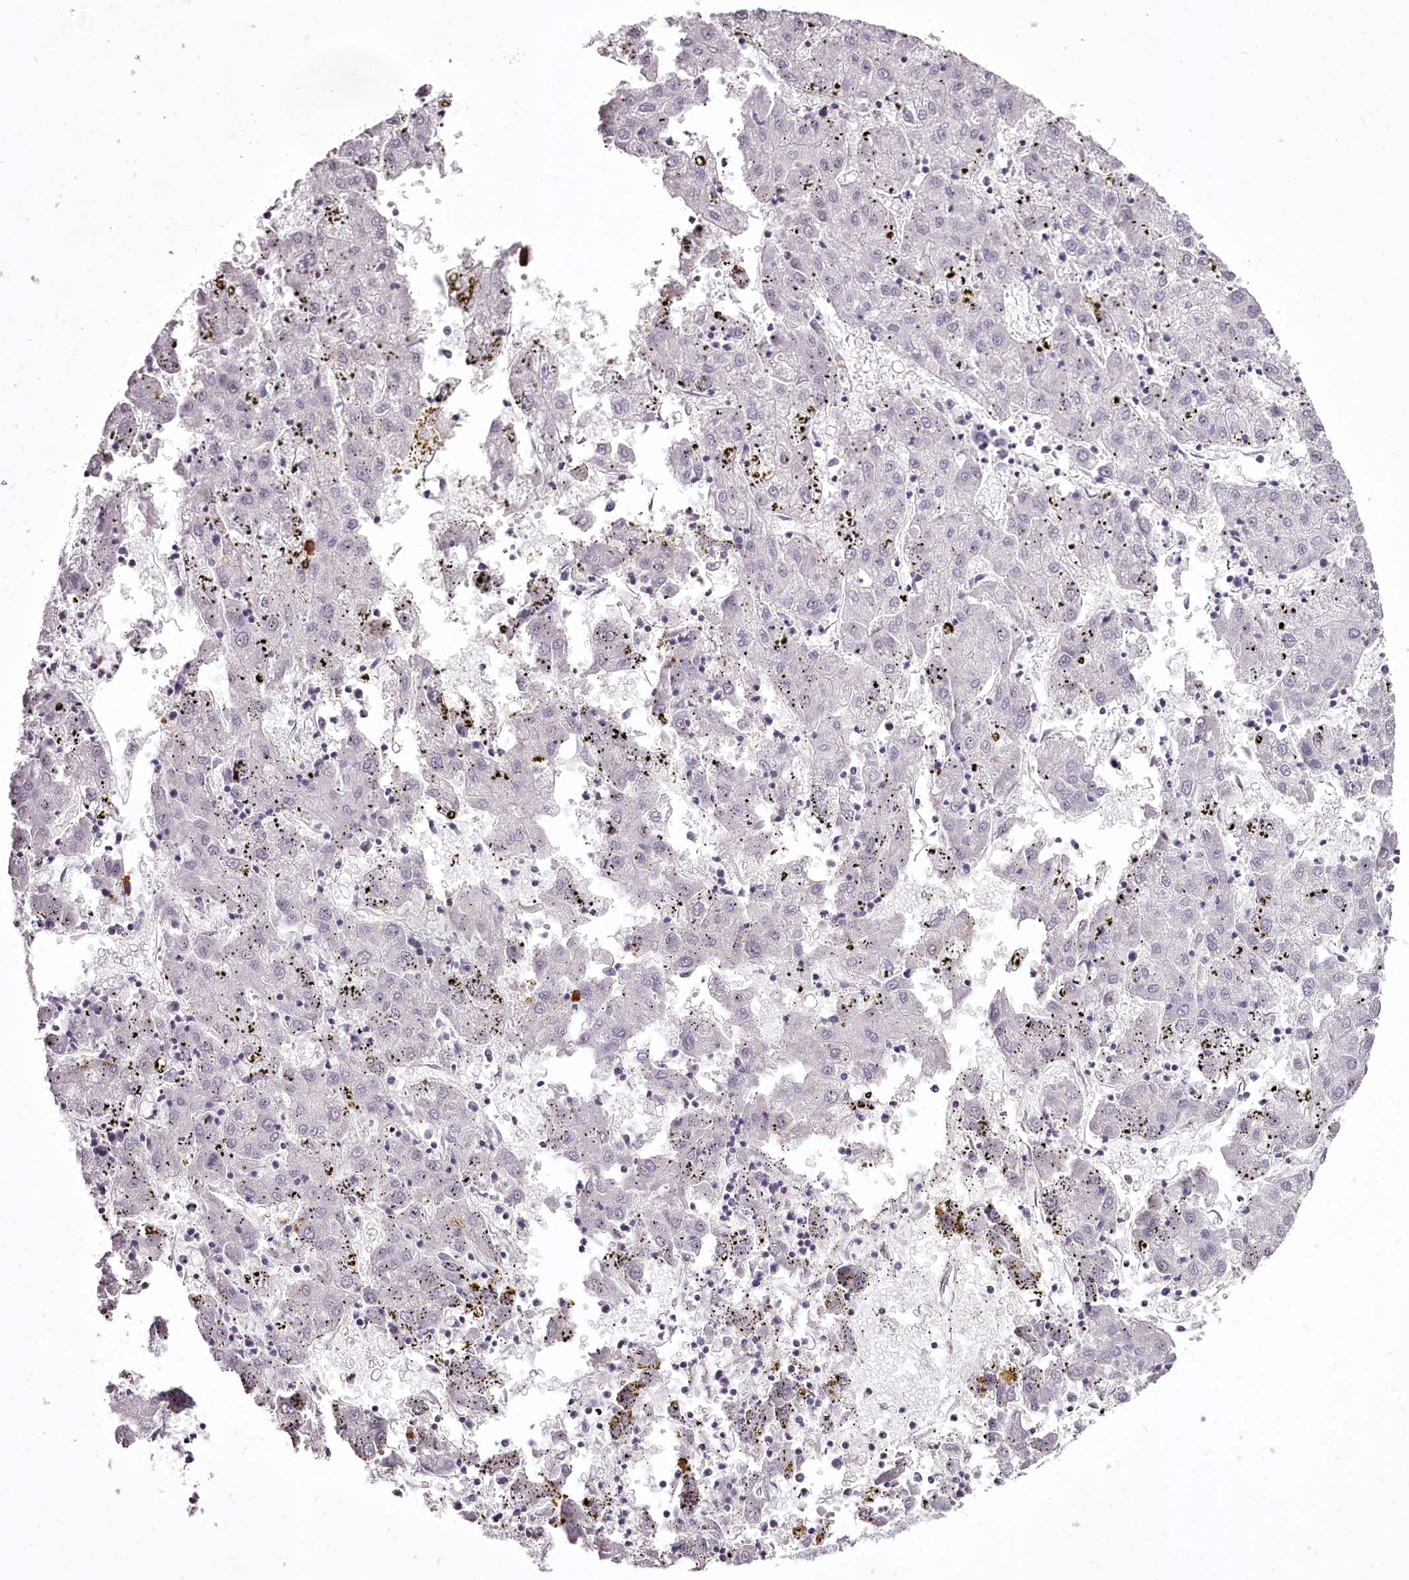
{"staining": {"intensity": "negative", "quantity": "none", "location": "none"}, "tissue": "liver cancer", "cell_type": "Tumor cells", "image_type": "cancer", "snomed": [{"axis": "morphology", "description": "Carcinoma, Hepatocellular, NOS"}, {"axis": "topography", "description": "Liver"}], "caption": "This is an immunohistochemistry histopathology image of hepatocellular carcinoma (liver). There is no staining in tumor cells.", "gene": "C1orf56", "patient": {"sex": "male", "age": 72}}